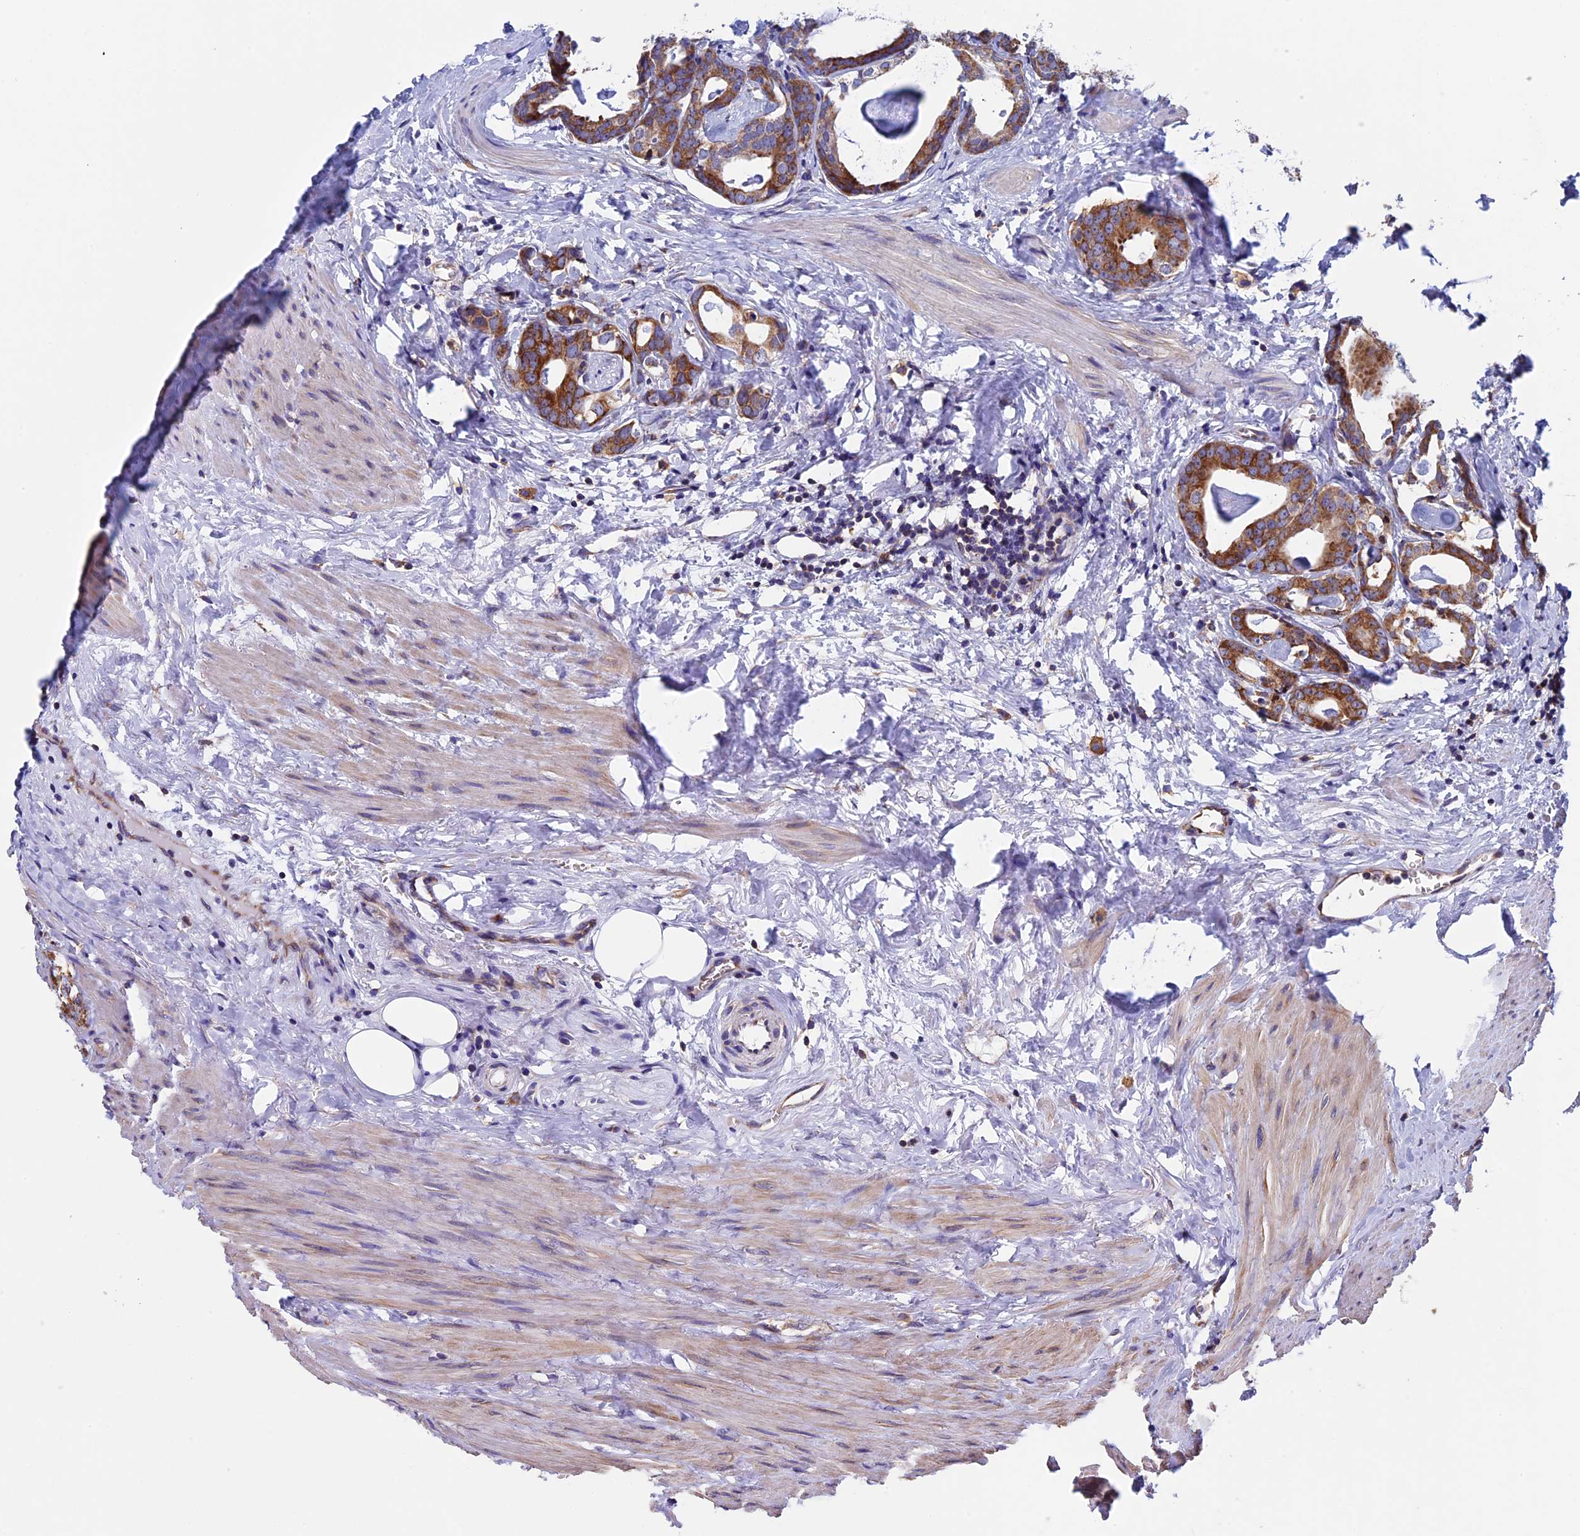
{"staining": {"intensity": "strong", "quantity": ">75%", "location": "cytoplasmic/membranous"}, "tissue": "prostate cancer", "cell_type": "Tumor cells", "image_type": "cancer", "snomed": [{"axis": "morphology", "description": "Adenocarcinoma, Low grade"}, {"axis": "topography", "description": "Prostate"}], "caption": "IHC micrograph of human prostate adenocarcinoma (low-grade) stained for a protein (brown), which exhibits high levels of strong cytoplasmic/membranous expression in approximately >75% of tumor cells.", "gene": "SLC9A5", "patient": {"sex": "male", "age": 71}}